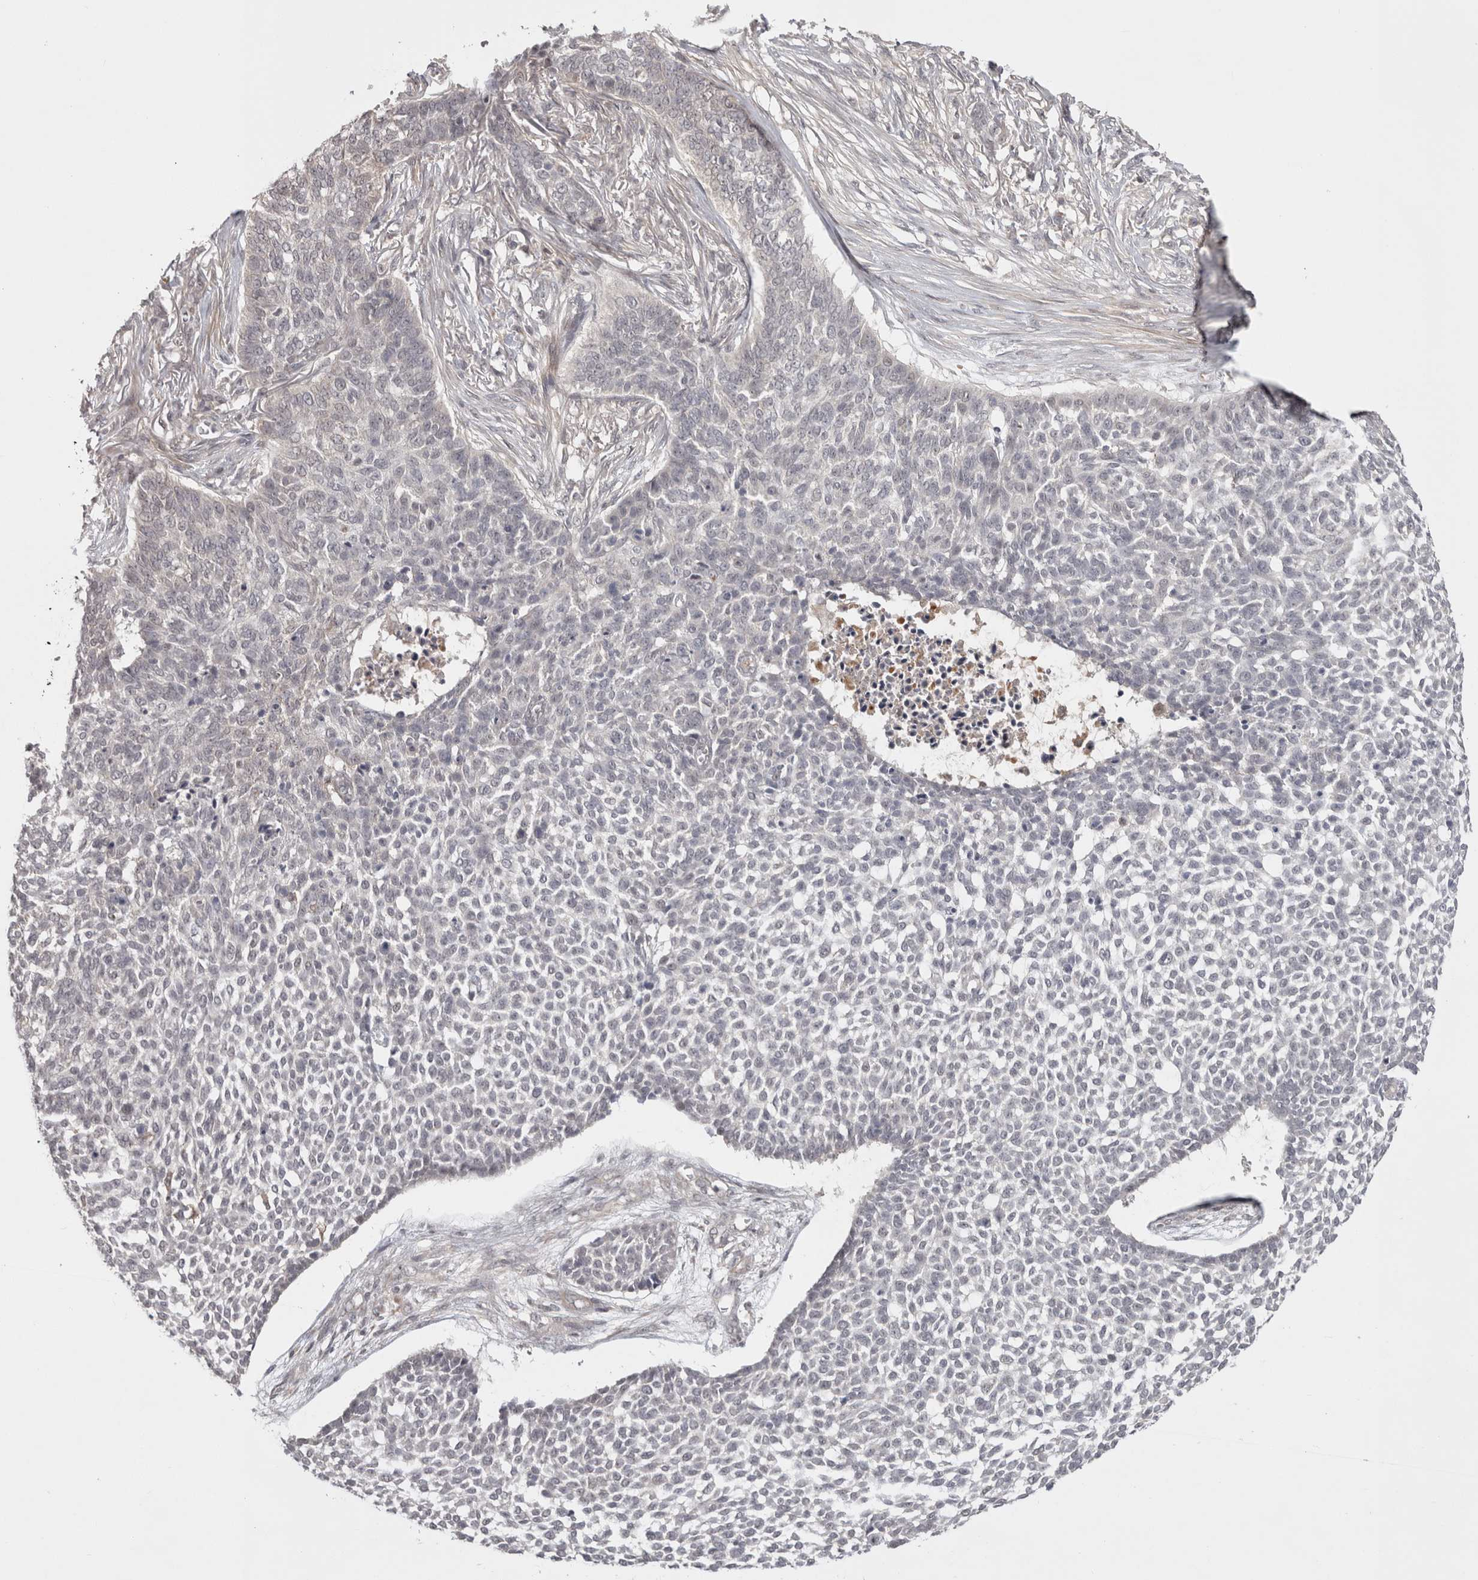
{"staining": {"intensity": "negative", "quantity": "none", "location": "none"}, "tissue": "skin cancer", "cell_type": "Tumor cells", "image_type": "cancer", "snomed": [{"axis": "morphology", "description": "Basal cell carcinoma"}, {"axis": "topography", "description": "Skin"}], "caption": "There is no significant positivity in tumor cells of basal cell carcinoma (skin).", "gene": "ZNF318", "patient": {"sex": "male", "age": 85}}